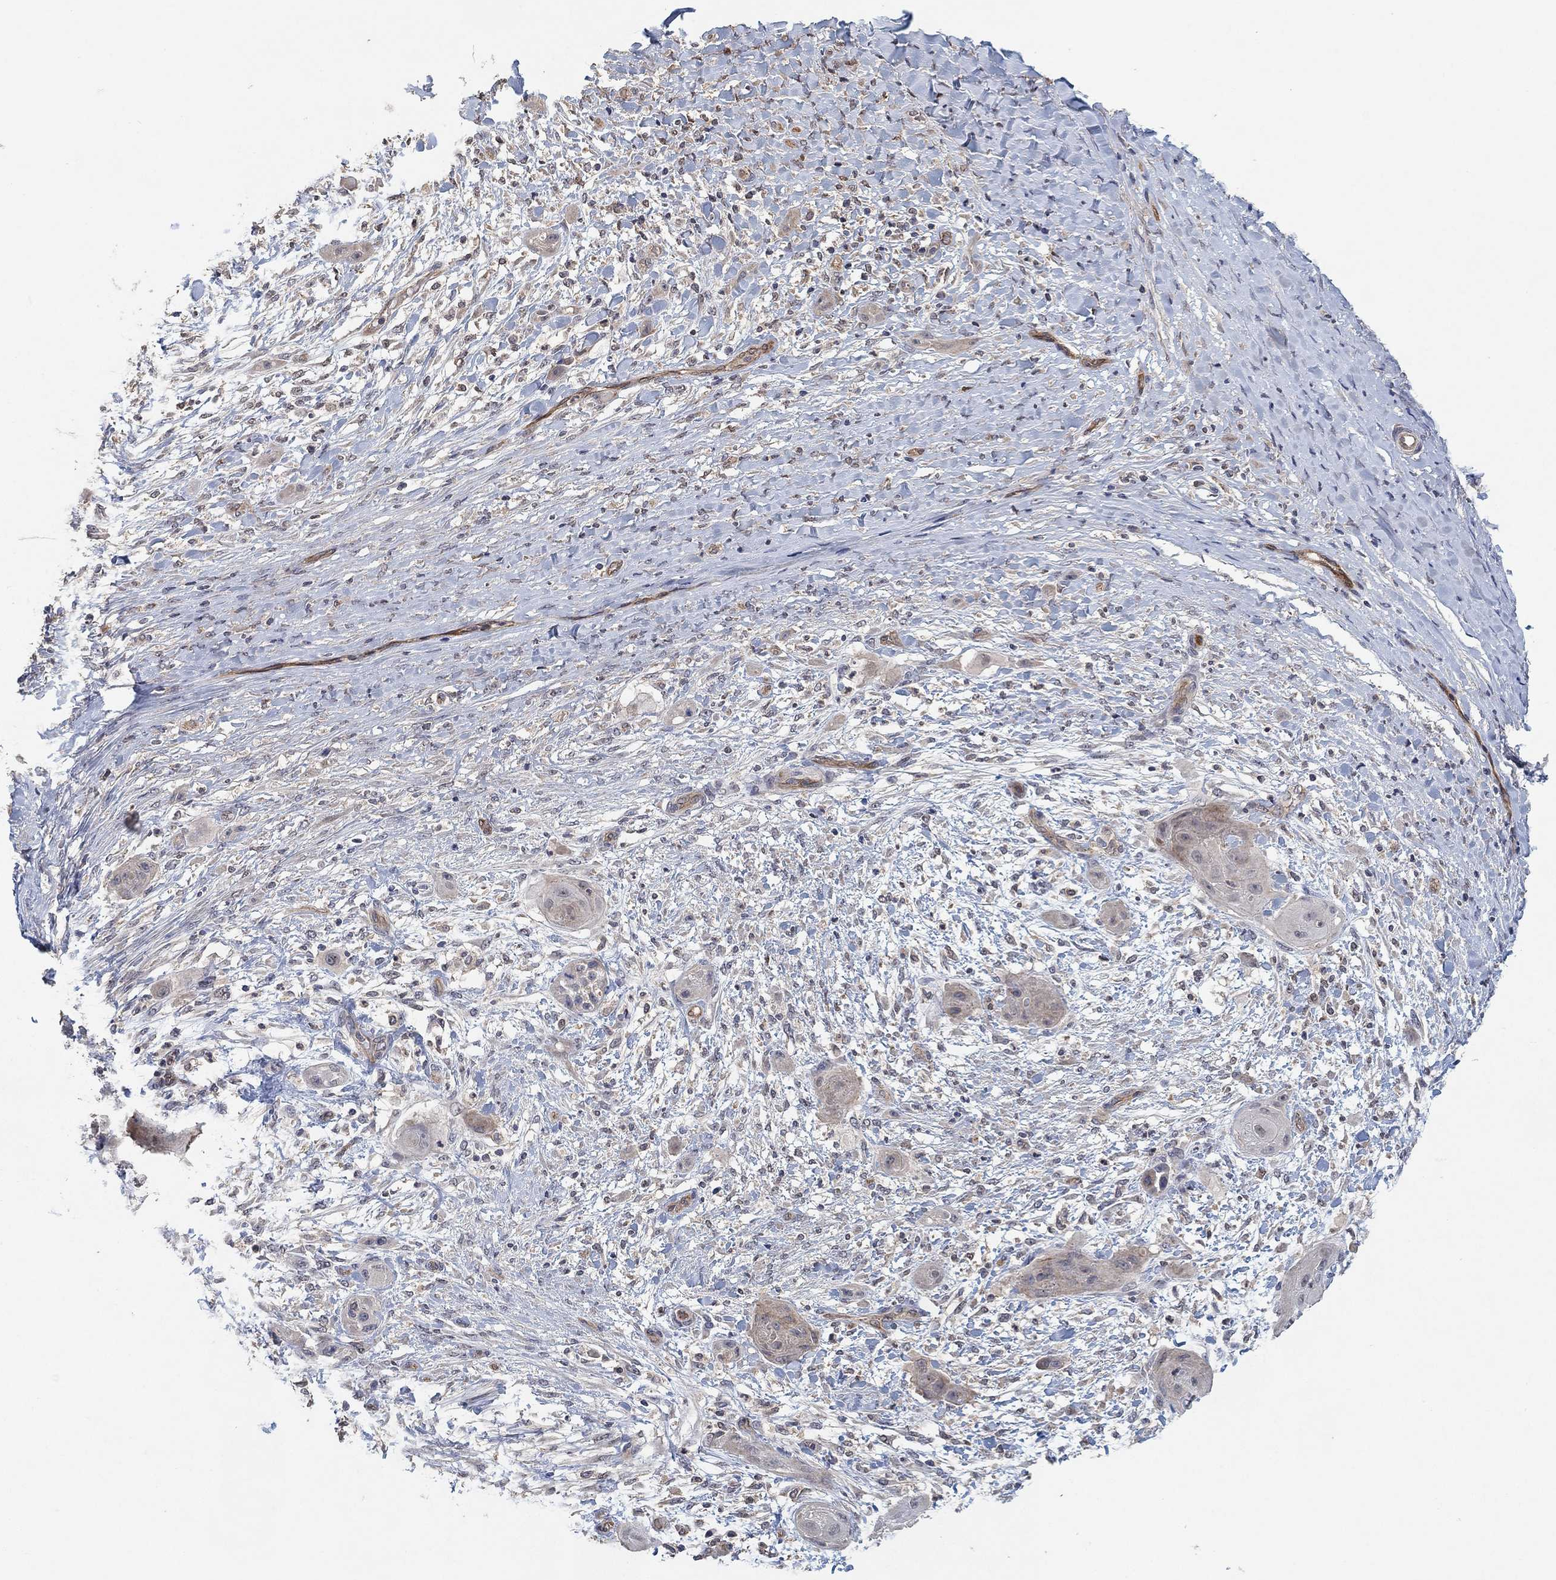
{"staining": {"intensity": "negative", "quantity": "none", "location": "none"}, "tissue": "skin cancer", "cell_type": "Tumor cells", "image_type": "cancer", "snomed": [{"axis": "morphology", "description": "Squamous cell carcinoma, NOS"}, {"axis": "topography", "description": "Skin"}], "caption": "Tumor cells show no significant expression in squamous cell carcinoma (skin).", "gene": "MCUR1", "patient": {"sex": "male", "age": 62}}